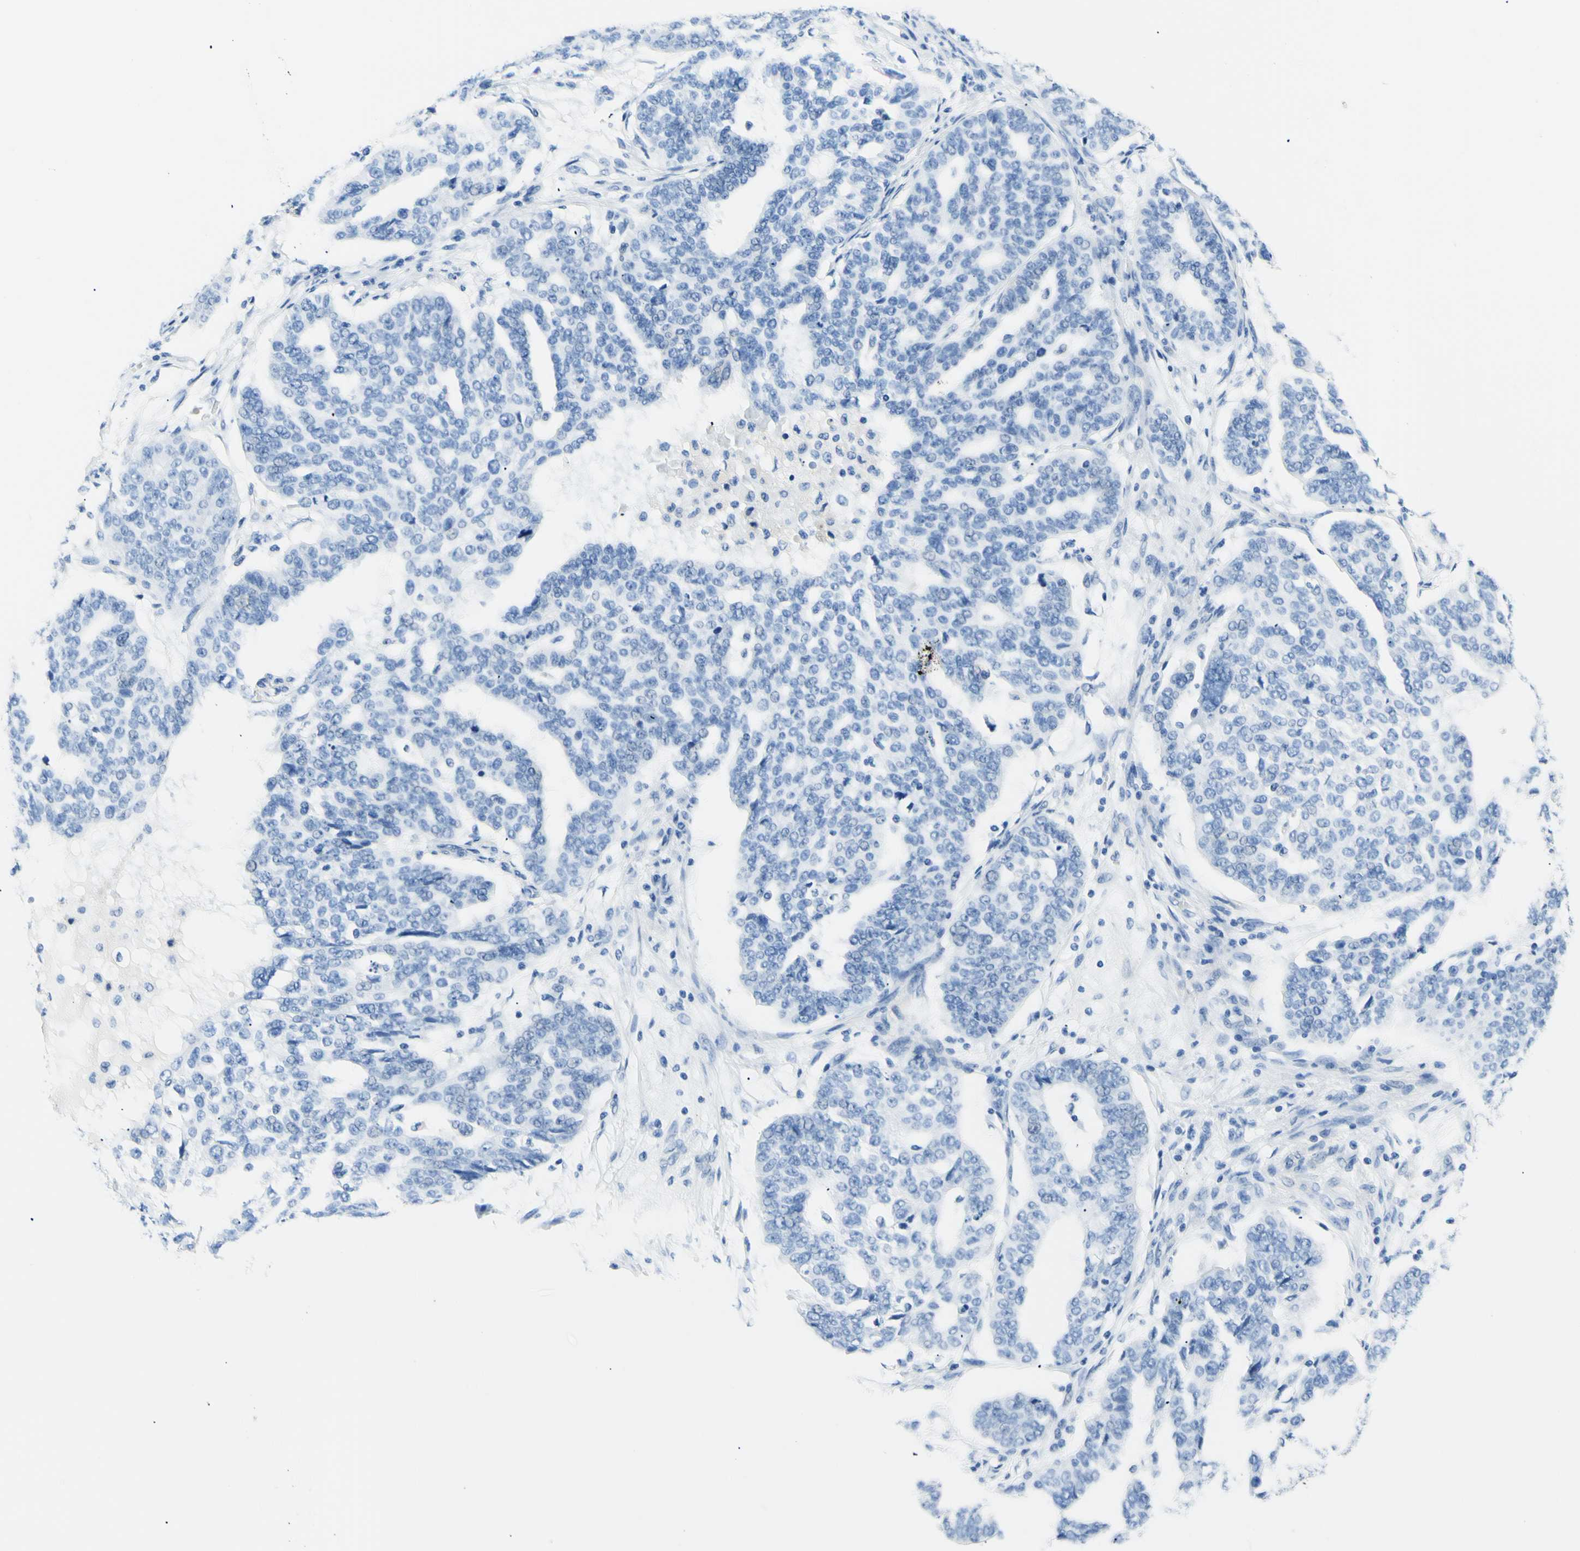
{"staining": {"intensity": "negative", "quantity": "none", "location": "none"}, "tissue": "ovarian cancer", "cell_type": "Tumor cells", "image_type": "cancer", "snomed": [{"axis": "morphology", "description": "Cystadenocarcinoma, serous, NOS"}, {"axis": "topography", "description": "Ovary"}], "caption": "Ovarian cancer stained for a protein using IHC demonstrates no expression tumor cells.", "gene": "HPCA", "patient": {"sex": "female", "age": 59}}